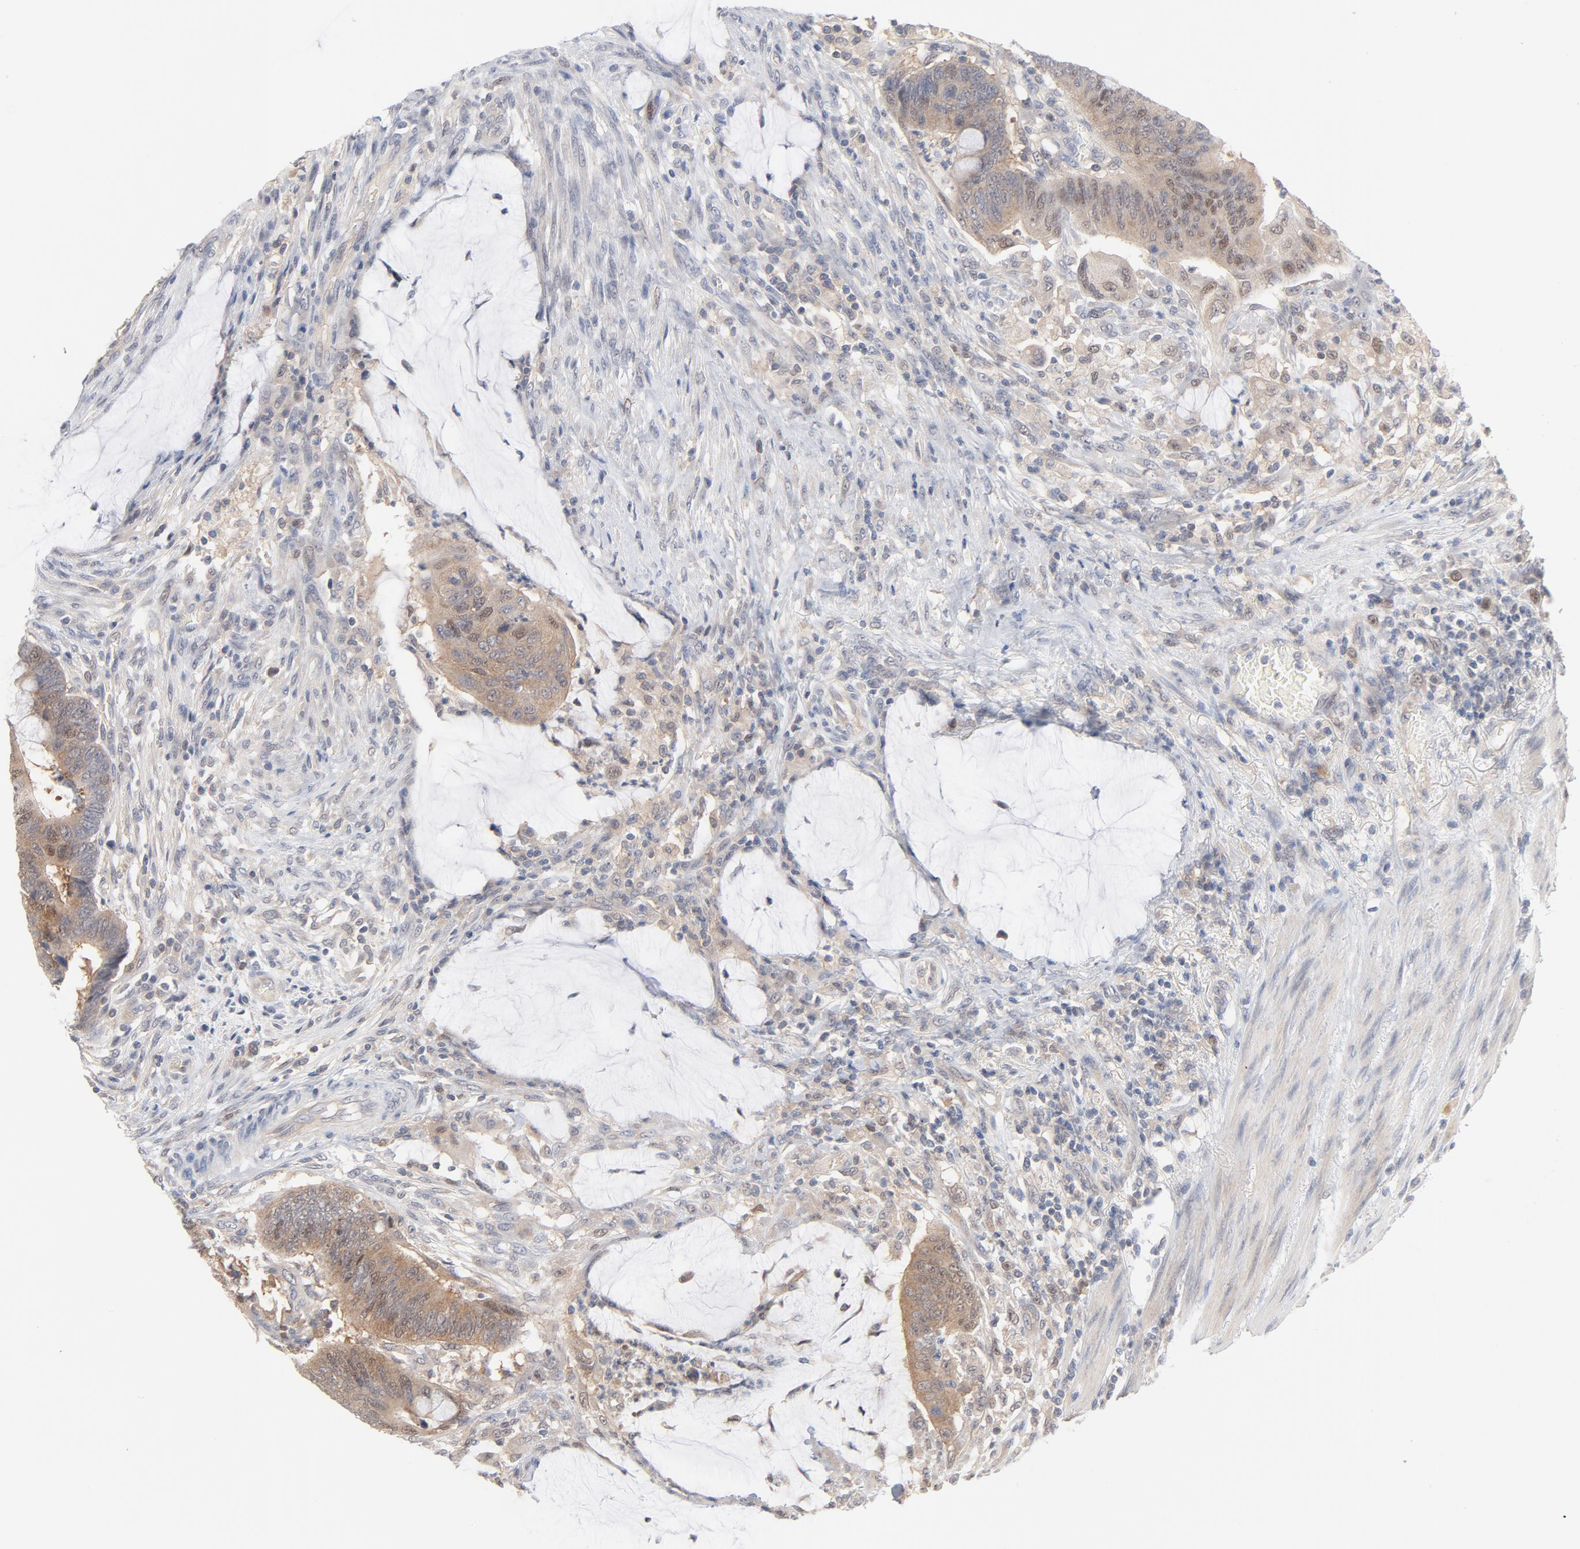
{"staining": {"intensity": "weak", "quantity": "<25%", "location": "cytoplasmic/membranous,nuclear"}, "tissue": "colorectal cancer", "cell_type": "Tumor cells", "image_type": "cancer", "snomed": [{"axis": "morphology", "description": "Normal tissue, NOS"}, {"axis": "morphology", "description": "Adenocarcinoma, NOS"}, {"axis": "topography", "description": "Rectum"}], "caption": "Immunohistochemical staining of human colorectal cancer exhibits no significant positivity in tumor cells. The staining was performed using DAB to visualize the protein expression in brown, while the nuclei were stained in blue with hematoxylin (Magnification: 20x).", "gene": "UBL4A", "patient": {"sex": "male", "age": 92}}